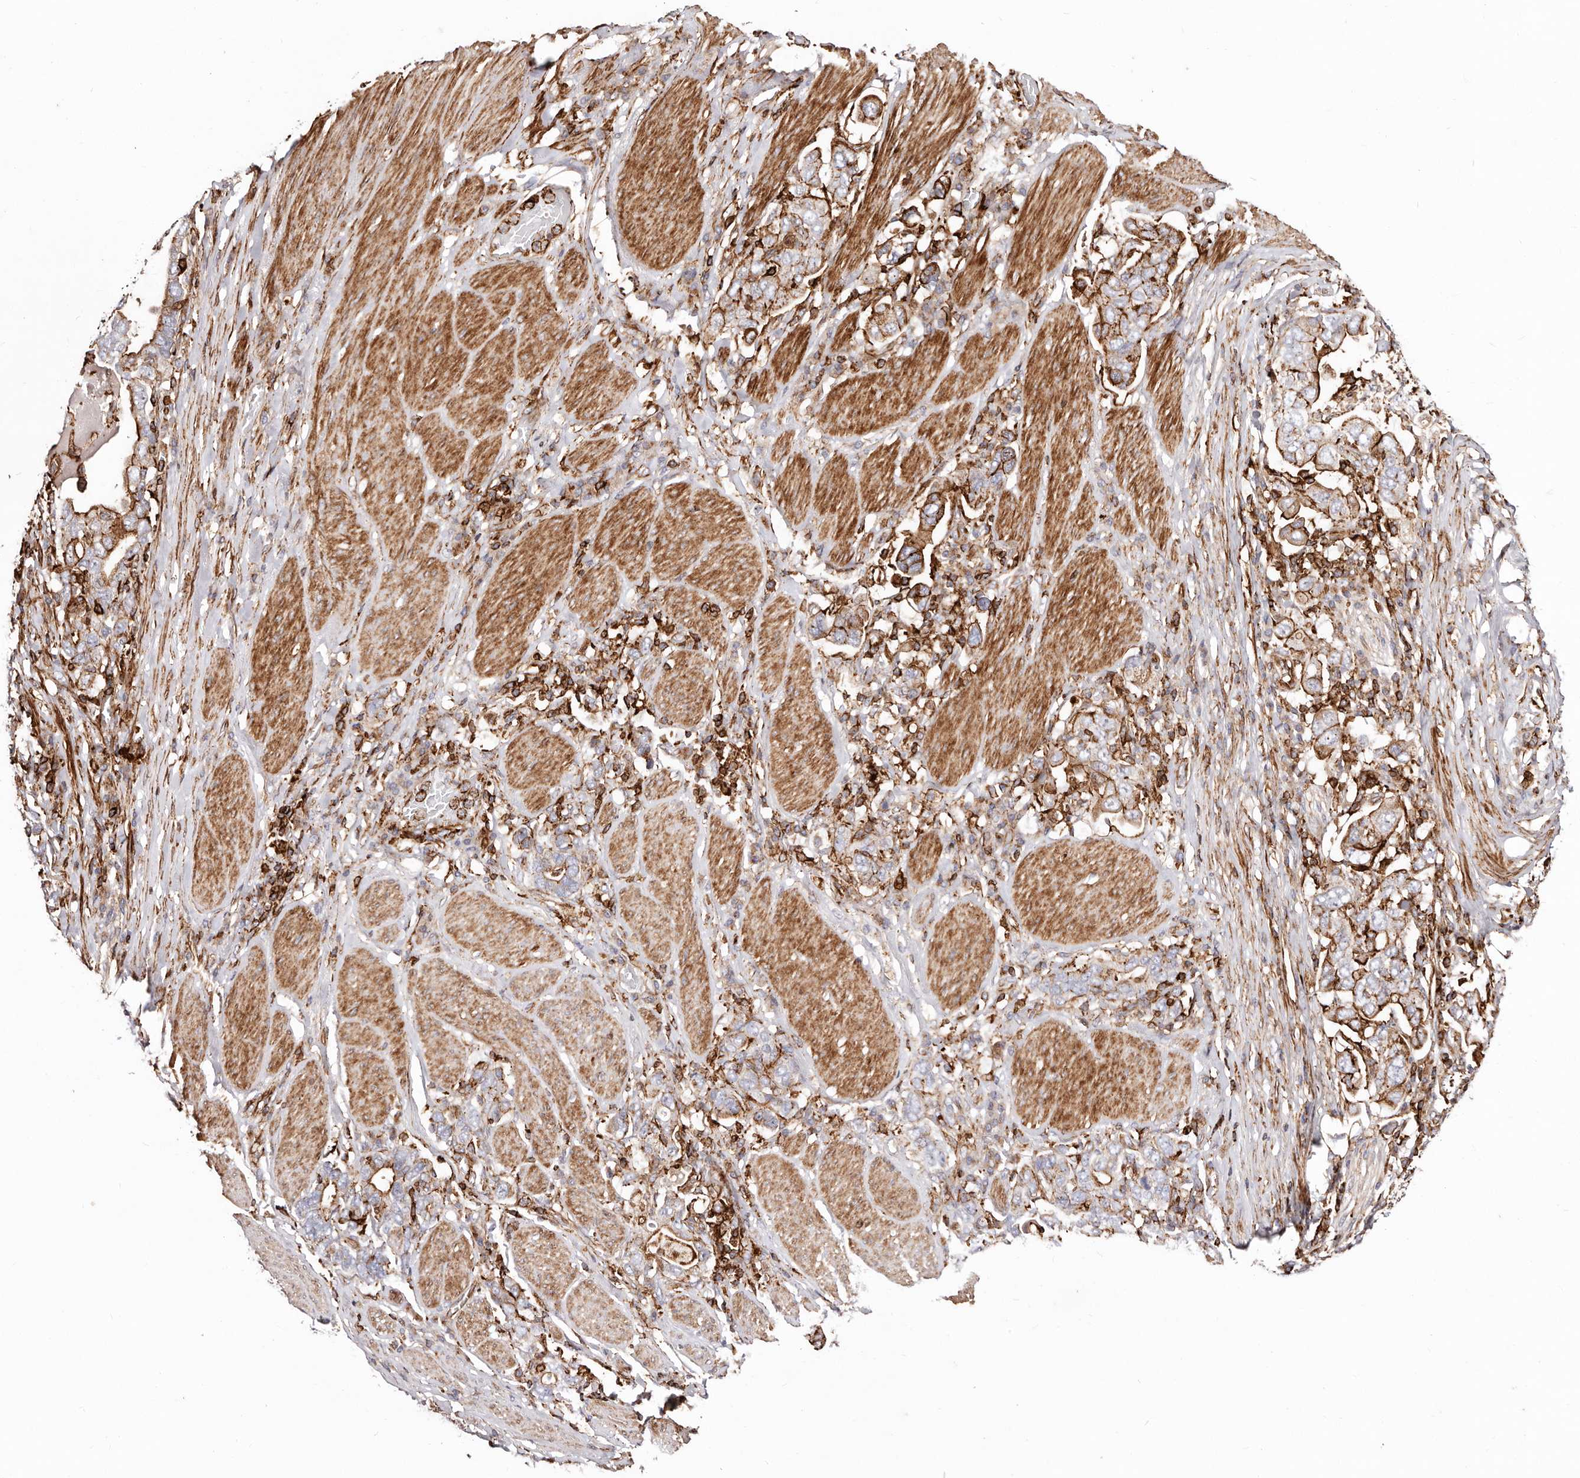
{"staining": {"intensity": "moderate", "quantity": ">75%", "location": "cytoplasmic/membranous"}, "tissue": "stomach cancer", "cell_type": "Tumor cells", "image_type": "cancer", "snomed": [{"axis": "morphology", "description": "Adenocarcinoma, NOS"}, {"axis": "topography", "description": "Stomach, upper"}], "caption": "Tumor cells demonstrate moderate cytoplasmic/membranous expression in about >75% of cells in stomach cancer (adenocarcinoma).", "gene": "PTPN22", "patient": {"sex": "male", "age": 62}}